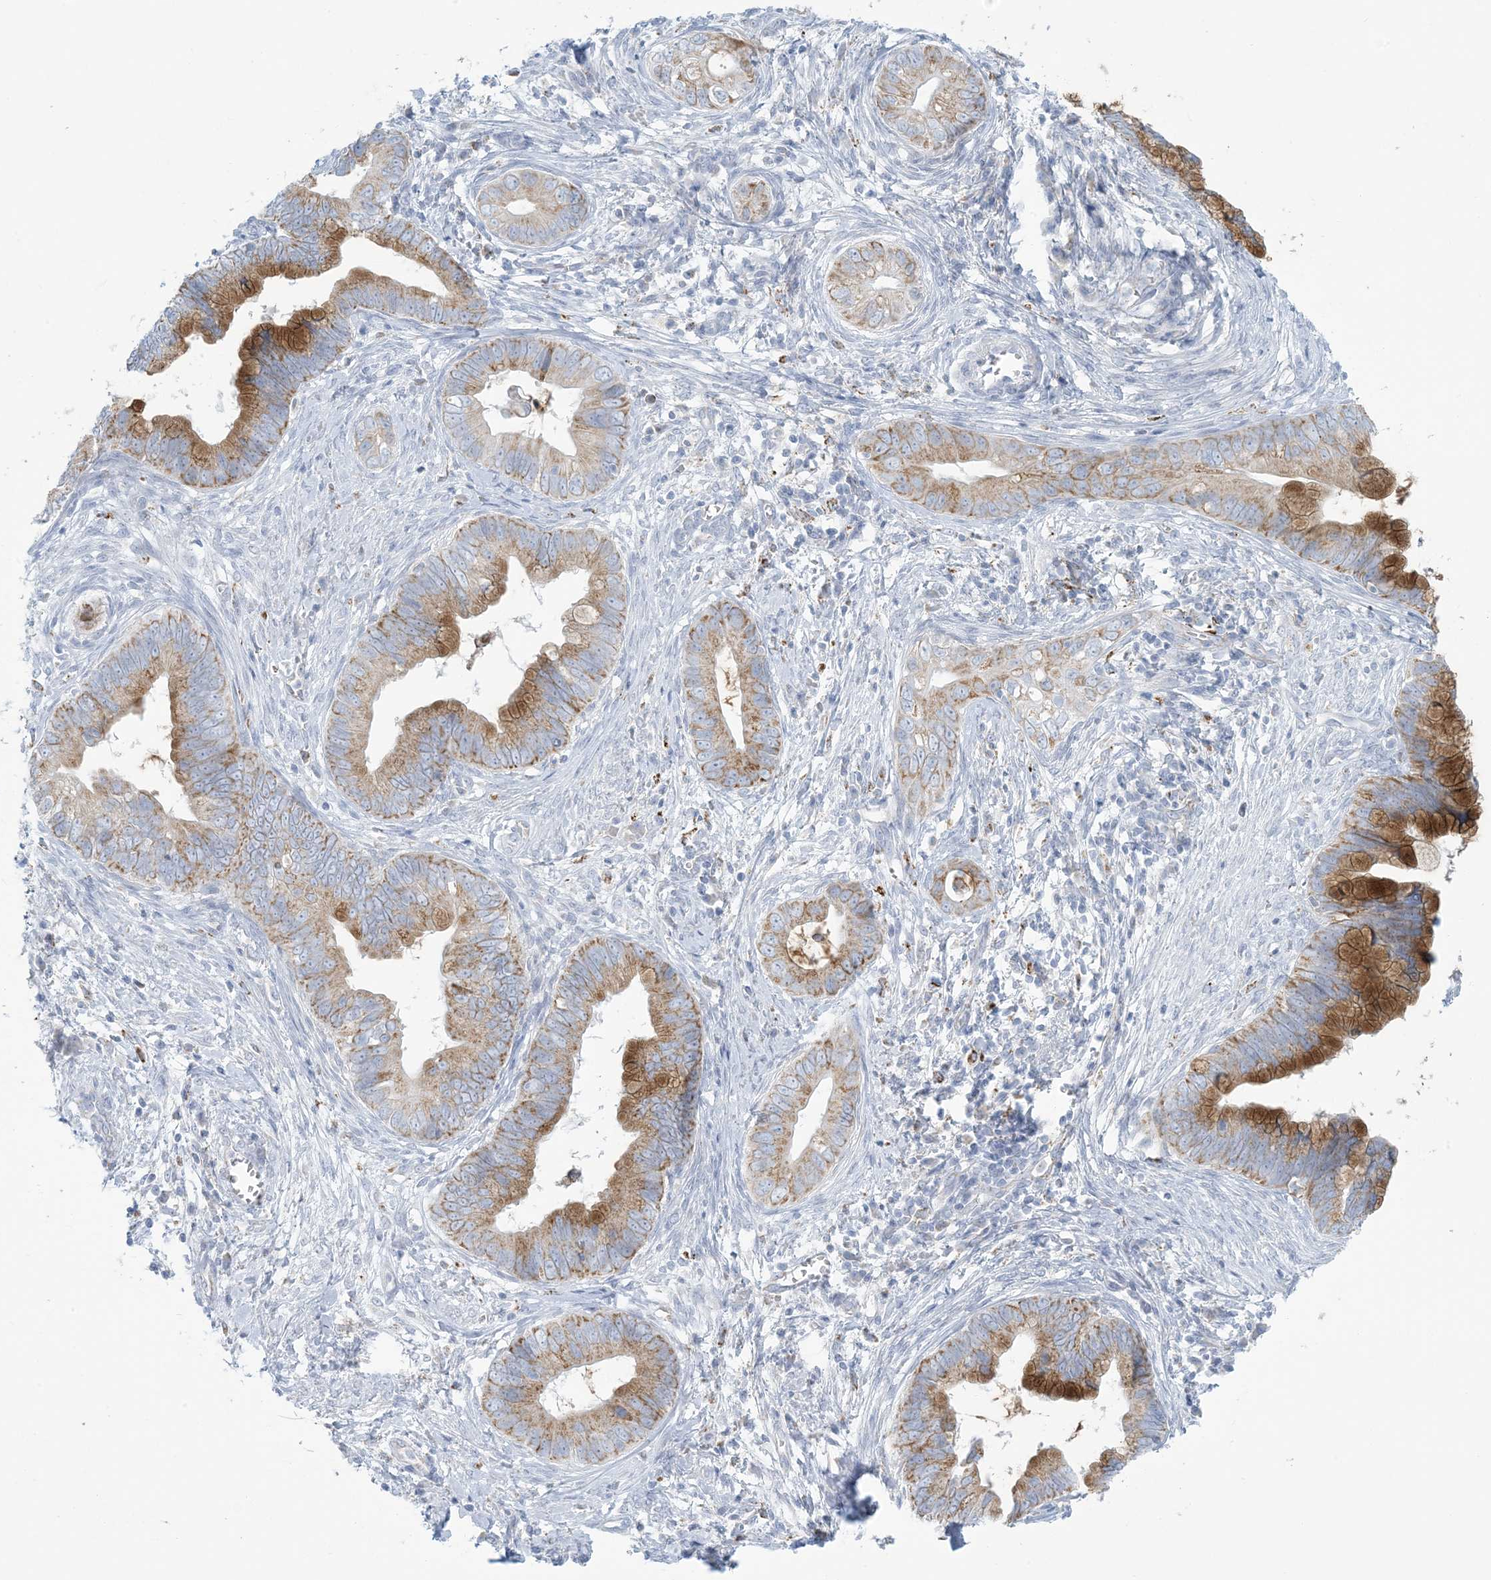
{"staining": {"intensity": "moderate", "quantity": ">75%", "location": "cytoplasmic/membranous"}, "tissue": "cervical cancer", "cell_type": "Tumor cells", "image_type": "cancer", "snomed": [{"axis": "morphology", "description": "Adenocarcinoma, NOS"}, {"axis": "topography", "description": "Cervix"}], "caption": "DAB immunohistochemical staining of cervical cancer (adenocarcinoma) demonstrates moderate cytoplasmic/membranous protein staining in about >75% of tumor cells. The protein of interest is stained brown, and the nuclei are stained in blue (DAB IHC with brightfield microscopy, high magnification).", "gene": "ZDHHC4", "patient": {"sex": "female", "age": 44}}